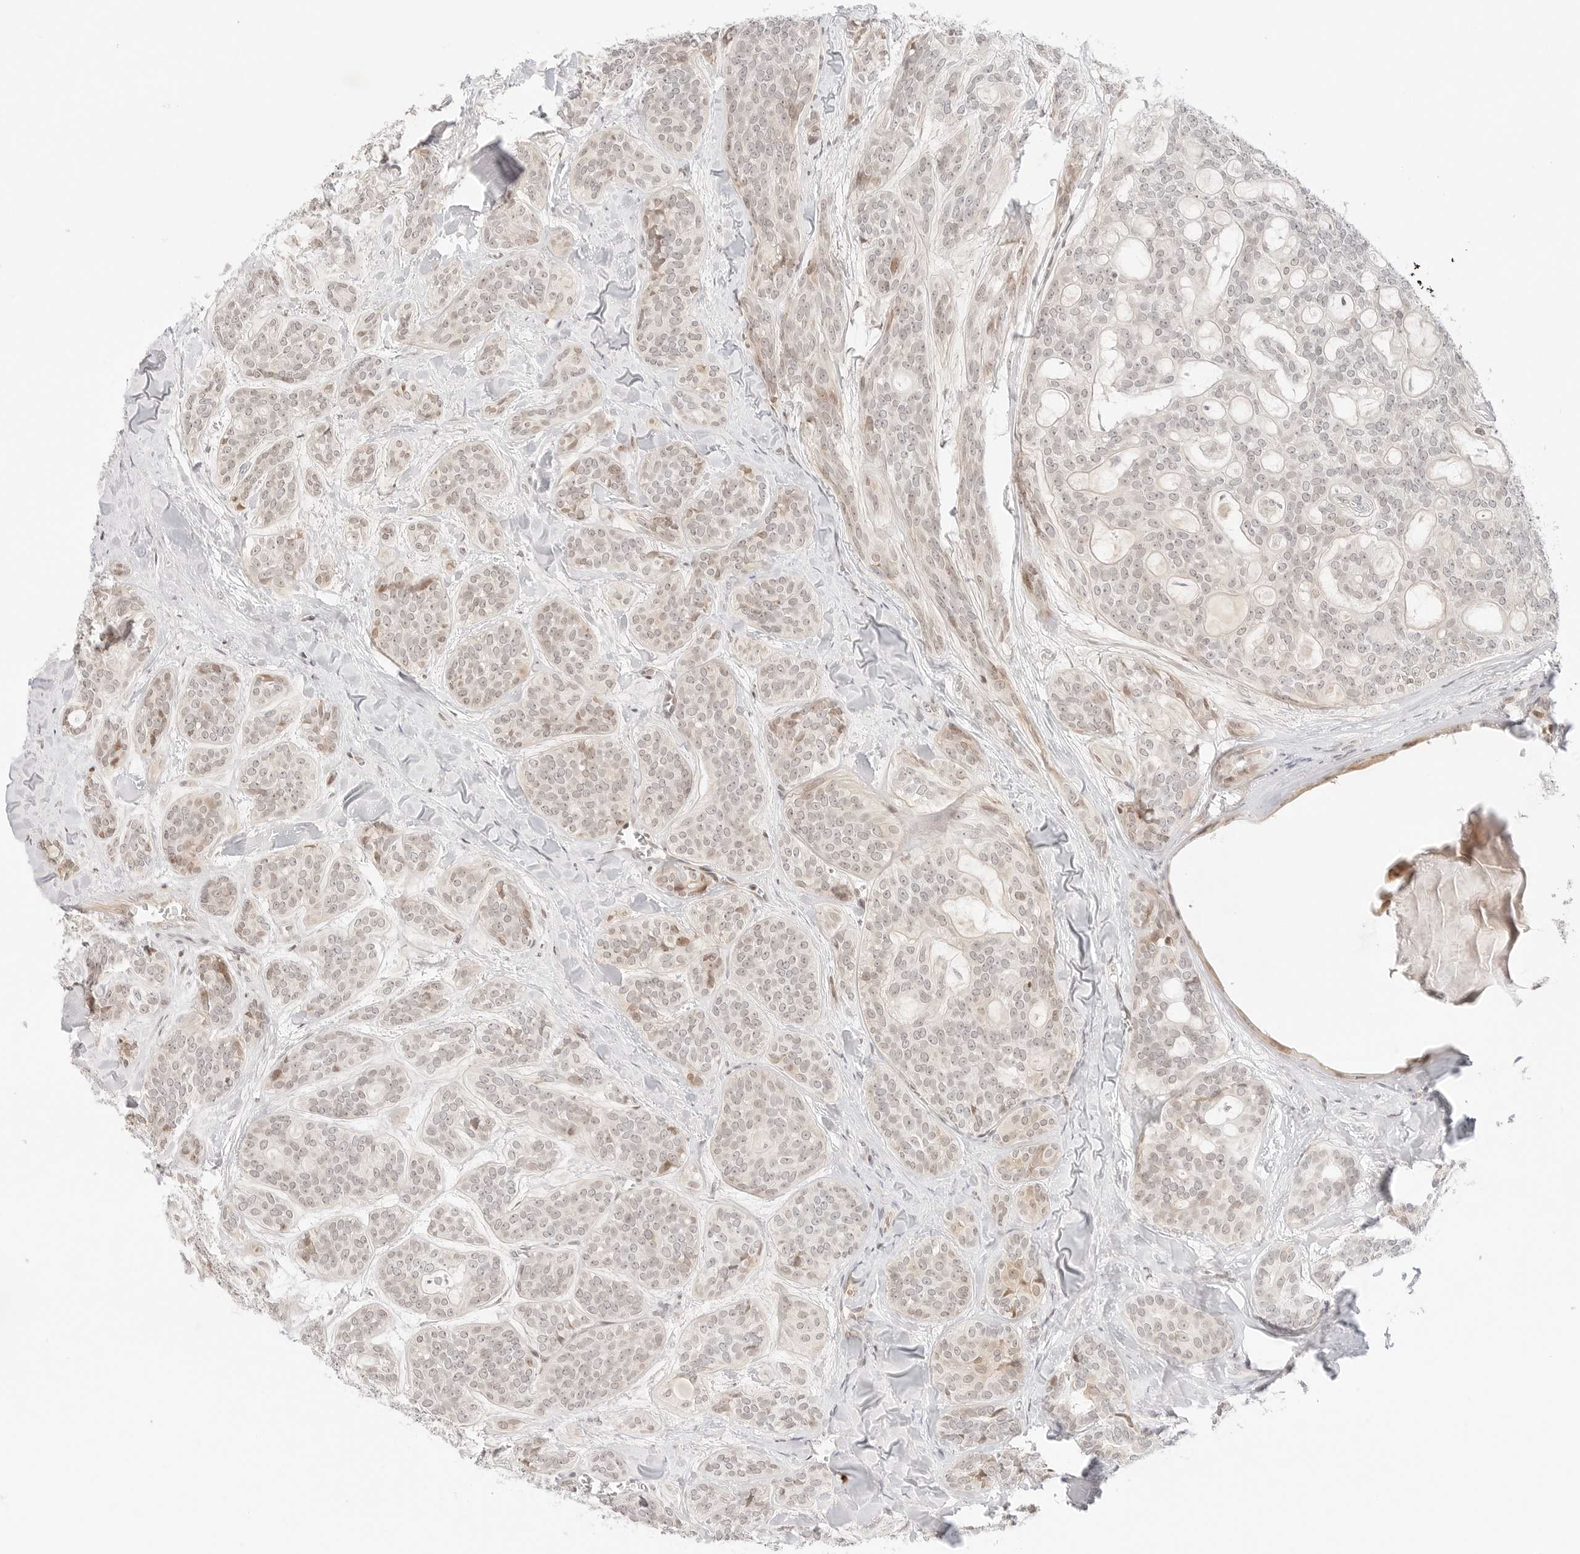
{"staining": {"intensity": "moderate", "quantity": "<25%", "location": "cytoplasmic/membranous,nuclear"}, "tissue": "head and neck cancer", "cell_type": "Tumor cells", "image_type": "cancer", "snomed": [{"axis": "morphology", "description": "Adenocarcinoma, NOS"}, {"axis": "topography", "description": "Head-Neck"}], "caption": "Brown immunohistochemical staining in human head and neck cancer (adenocarcinoma) shows moderate cytoplasmic/membranous and nuclear expression in about <25% of tumor cells.", "gene": "RPS6KL1", "patient": {"sex": "male", "age": 66}}